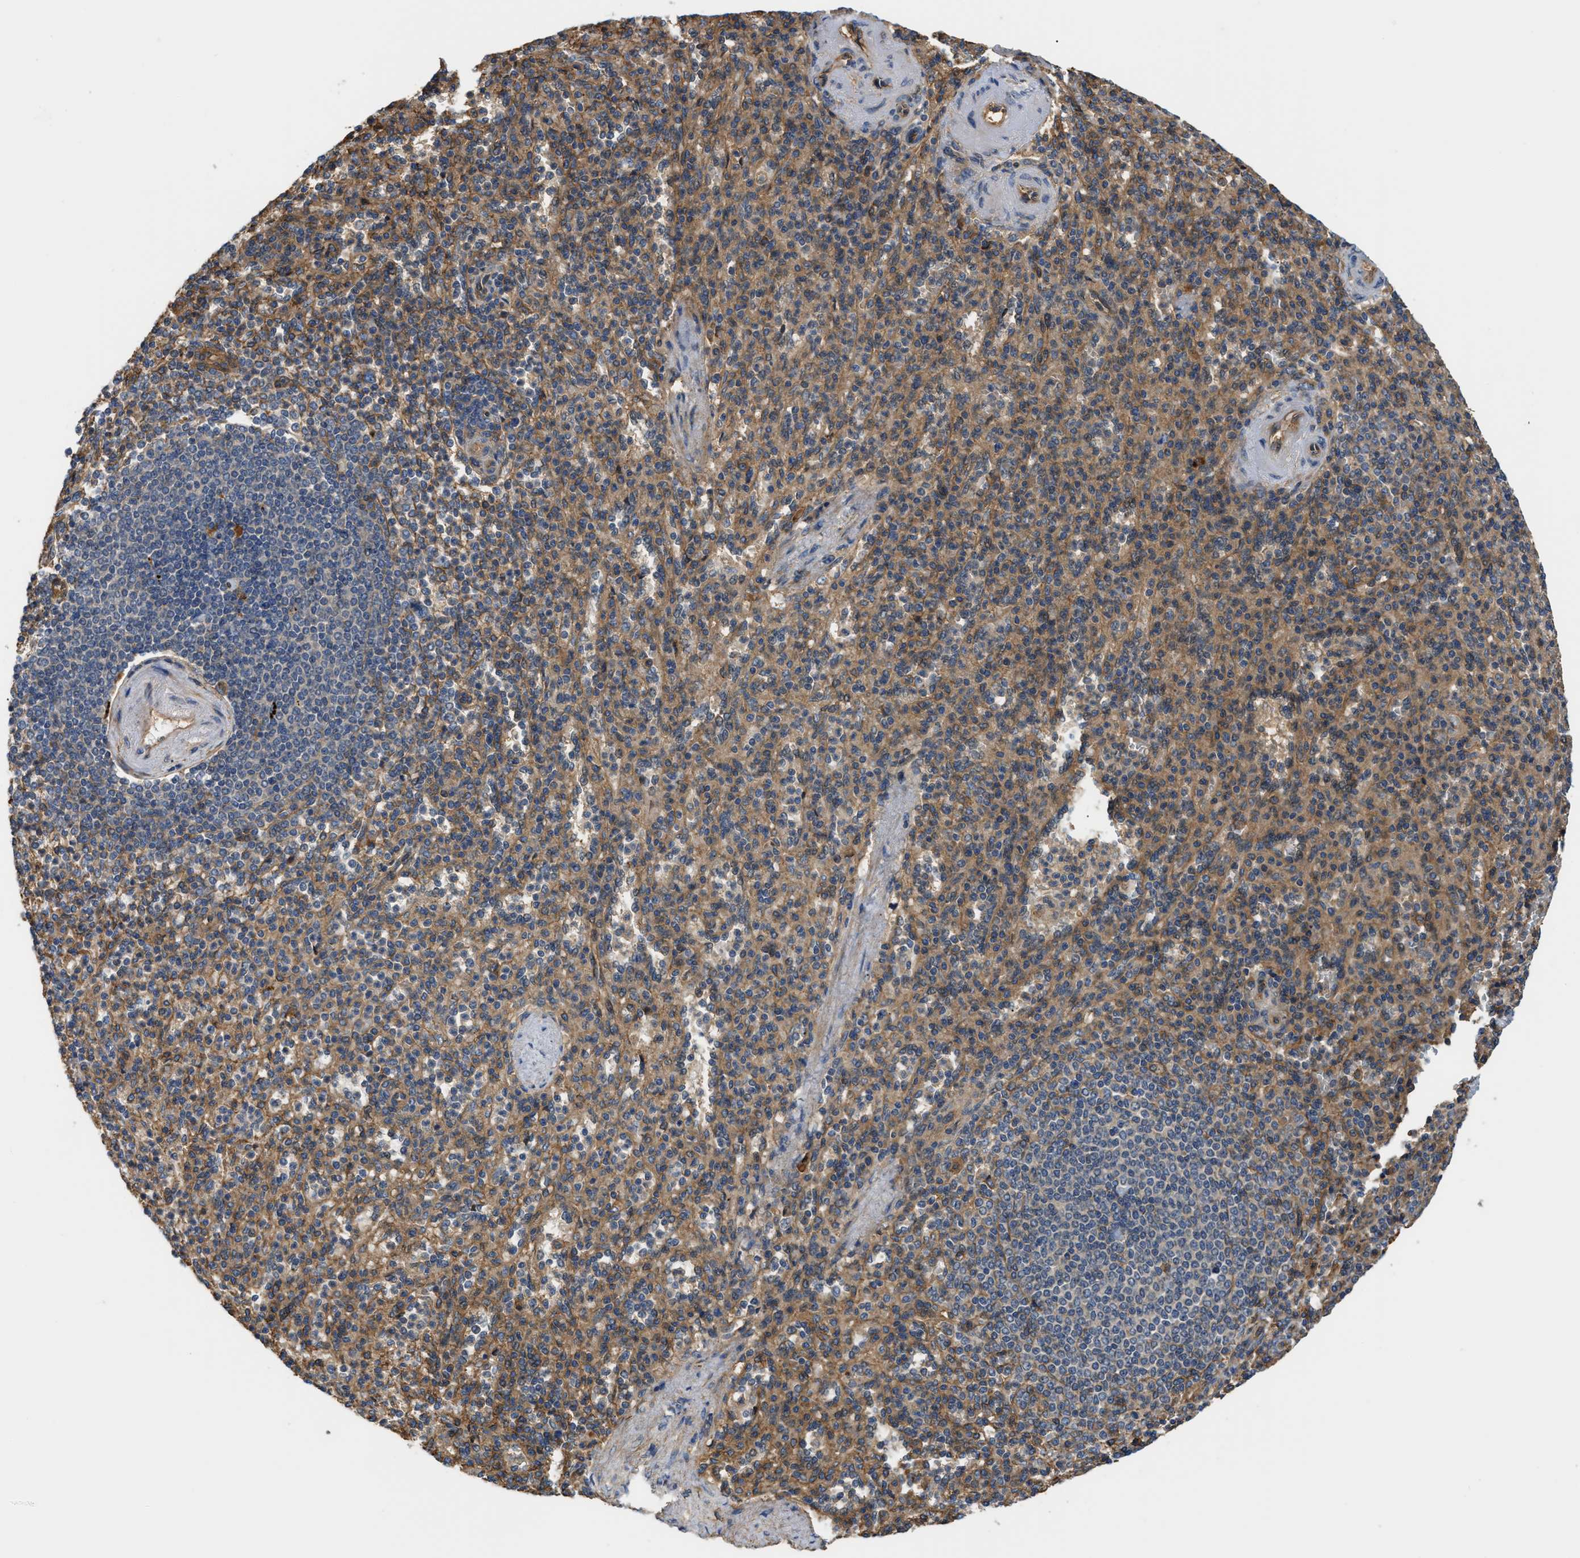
{"staining": {"intensity": "moderate", "quantity": ">75%", "location": "cytoplasmic/membranous"}, "tissue": "spleen", "cell_type": "Cells in red pulp", "image_type": "normal", "snomed": [{"axis": "morphology", "description": "Normal tissue, NOS"}, {"axis": "topography", "description": "Spleen"}], "caption": "Protein staining reveals moderate cytoplasmic/membranous positivity in approximately >75% of cells in red pulp in normal spleen. The staining was performed using DAB (3,3'-diaminobenzidine) to visualize the protein expression in brown, while the nuclei were stained in blue with hematoxylin (Magnification: 20x).", "gene": "DDHD2", "patient": {"sex": "female", "age": 74}}